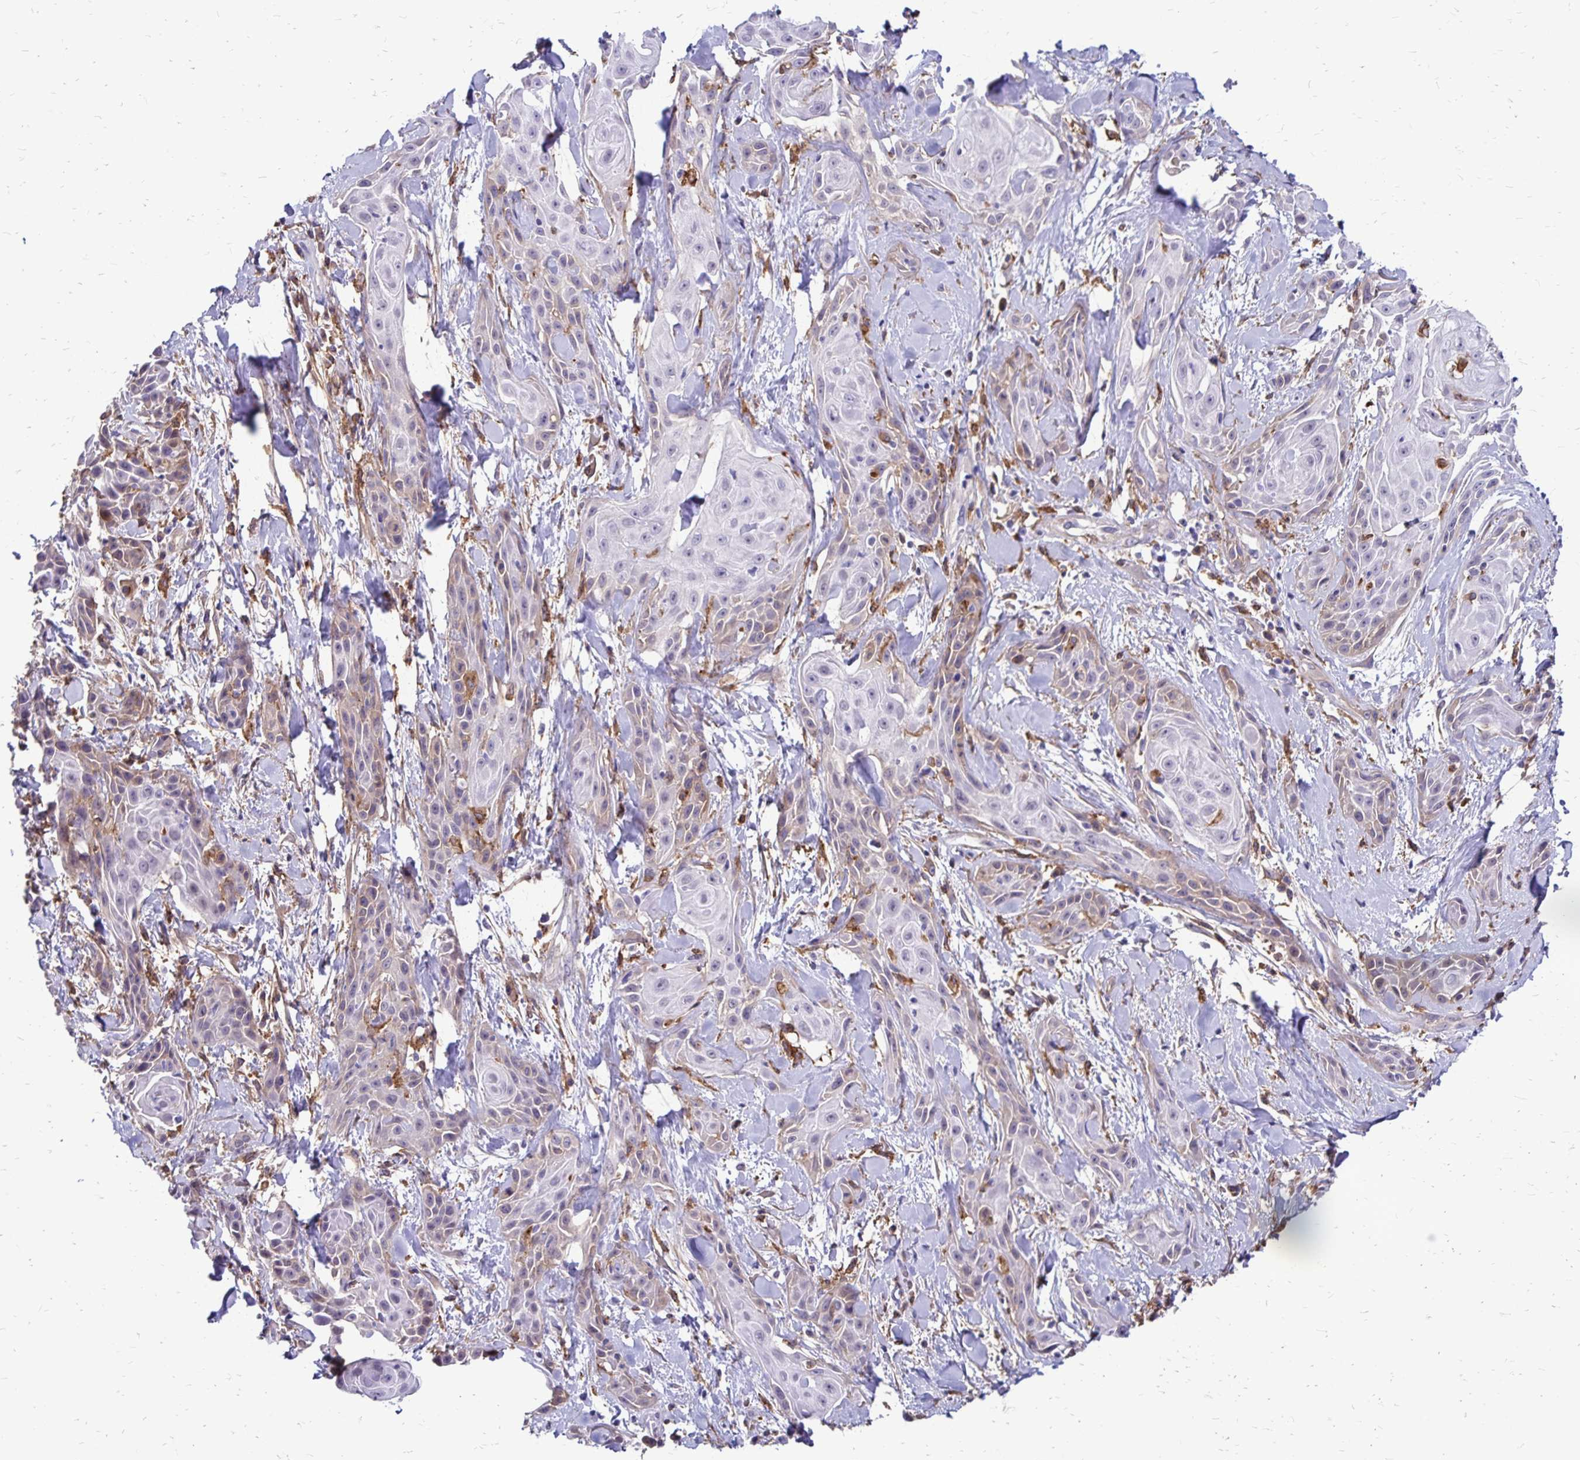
{"staining": {"intensity": "moderate", "quantity": "<25%", "location": "cytoplasmic/membranous"}, "tissue": "skin cancer", "cell_type": "Tumor cells", "image_type": "cancer", "snomed": [{"axis": "morphology", "description": "Squamous cell carcinoma, NOS"}, {"axis": "topography", "description": "Skin"}, {"axis": "topography", "description": "Anal"}], "caption": "Skin cancer stained with a brown dye shows moderate cytoplasmic/membranous positive positivity in about <25% of tumor cells.", "gene": "TNS3", "patient": {"sex": "male", "age": 64}}